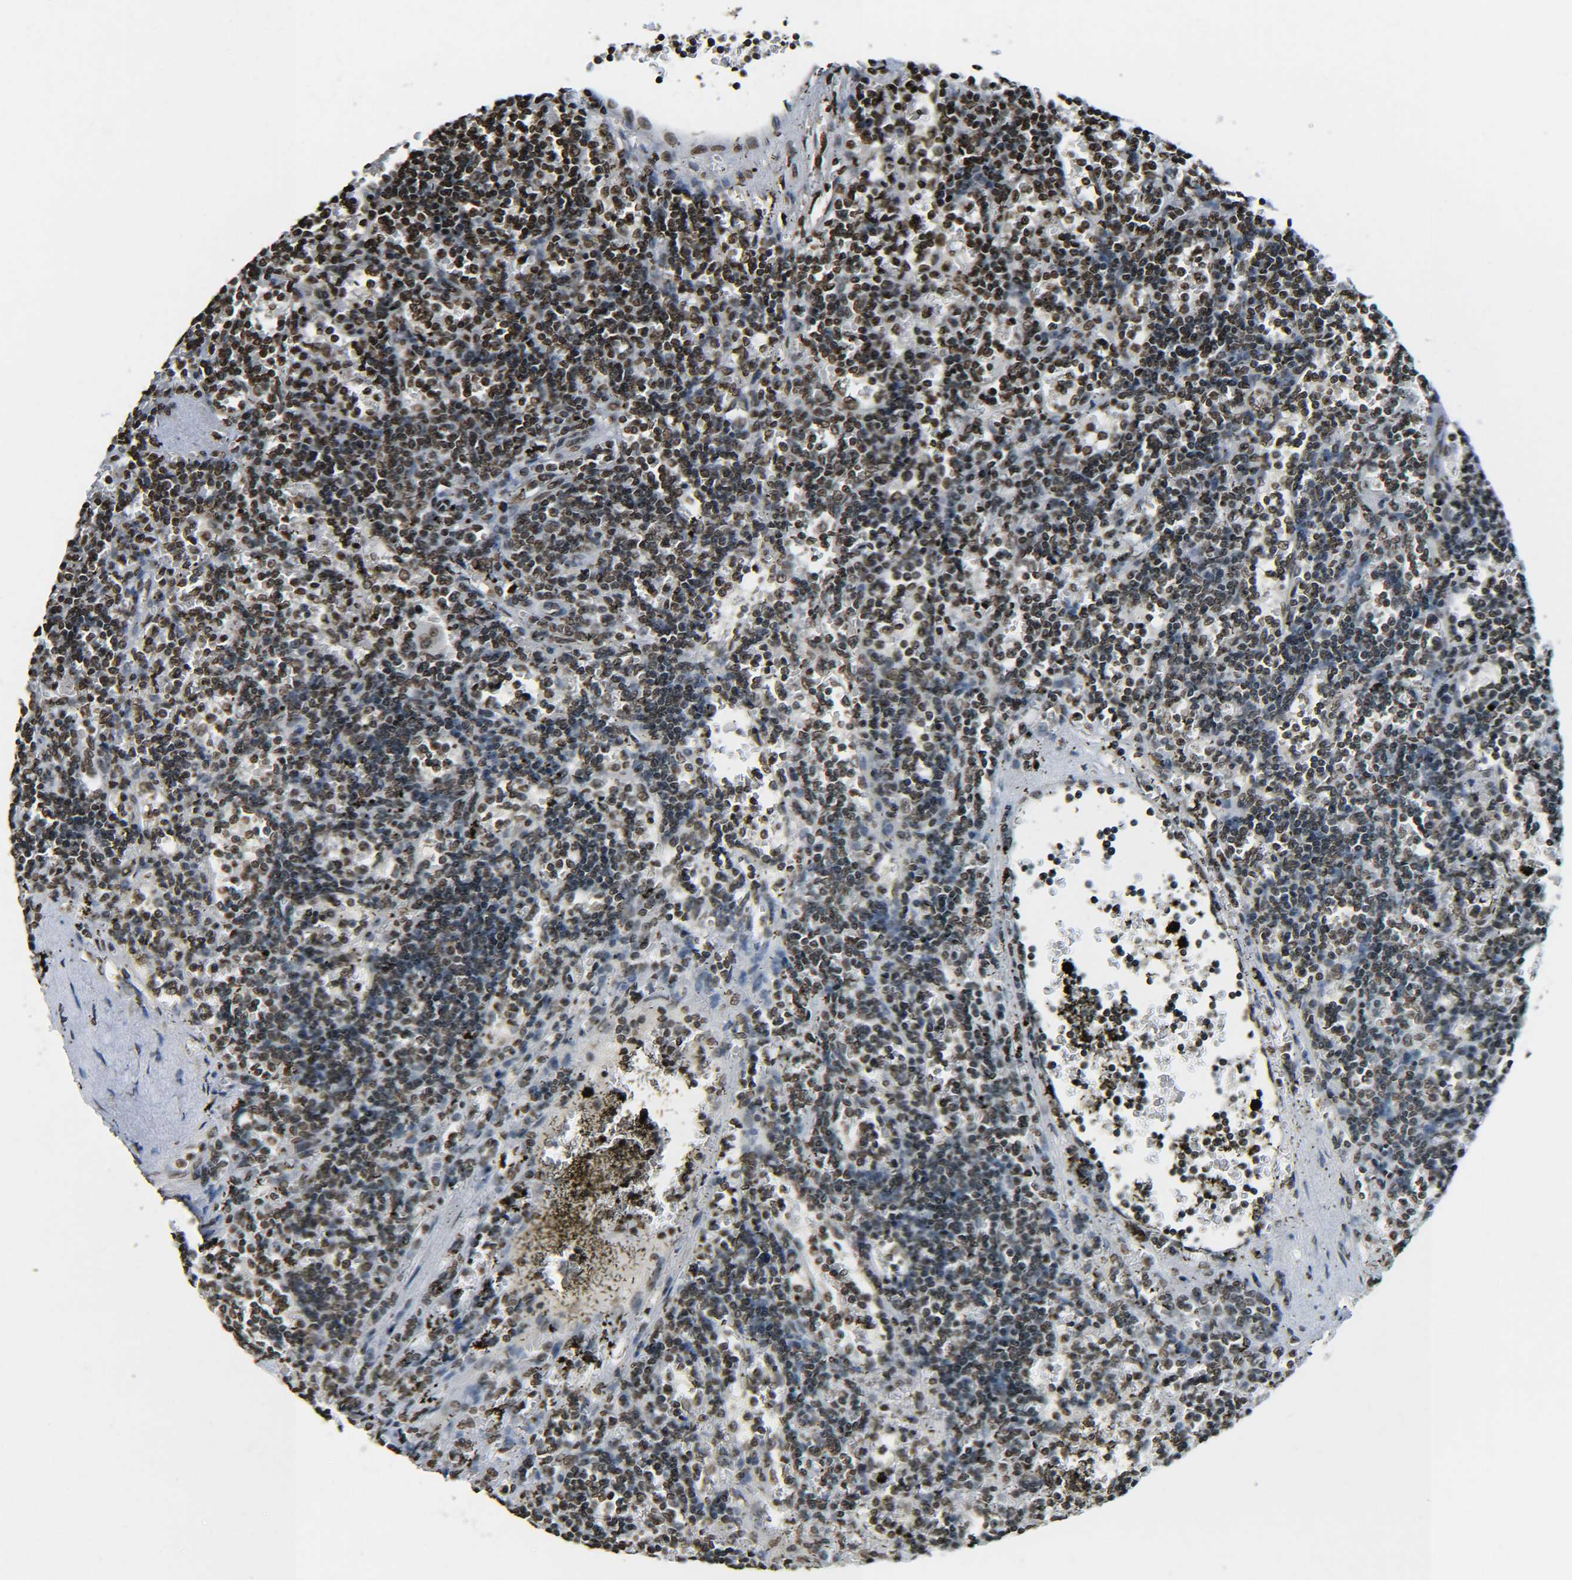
{"staining": {"intensity": "moderate", "quantity": ">75%", "location": "nuclear"}, "tissue": "lymphoma", "cell_type": "Tumor cells", "image_type": "cancer", "snomed": [{"axis": "morphology", "description": "Malignant lymphoma, non-Hodgkin's type, Low grade"}, {"axis": "topography", "description": "Spleen"}], "caption": "An IHC micrograph of neoplastic tissue is shown. Protein staining in brown highlights moderate nuclear positivity in lymphoma within tumor cells. The staining is performed using DAB brown chromogen to label protein expression. The nuclei are counter-stained blue using hematoxylin.", "gene": "H4C16", "patient": {"sex": "male", "age": 60}}